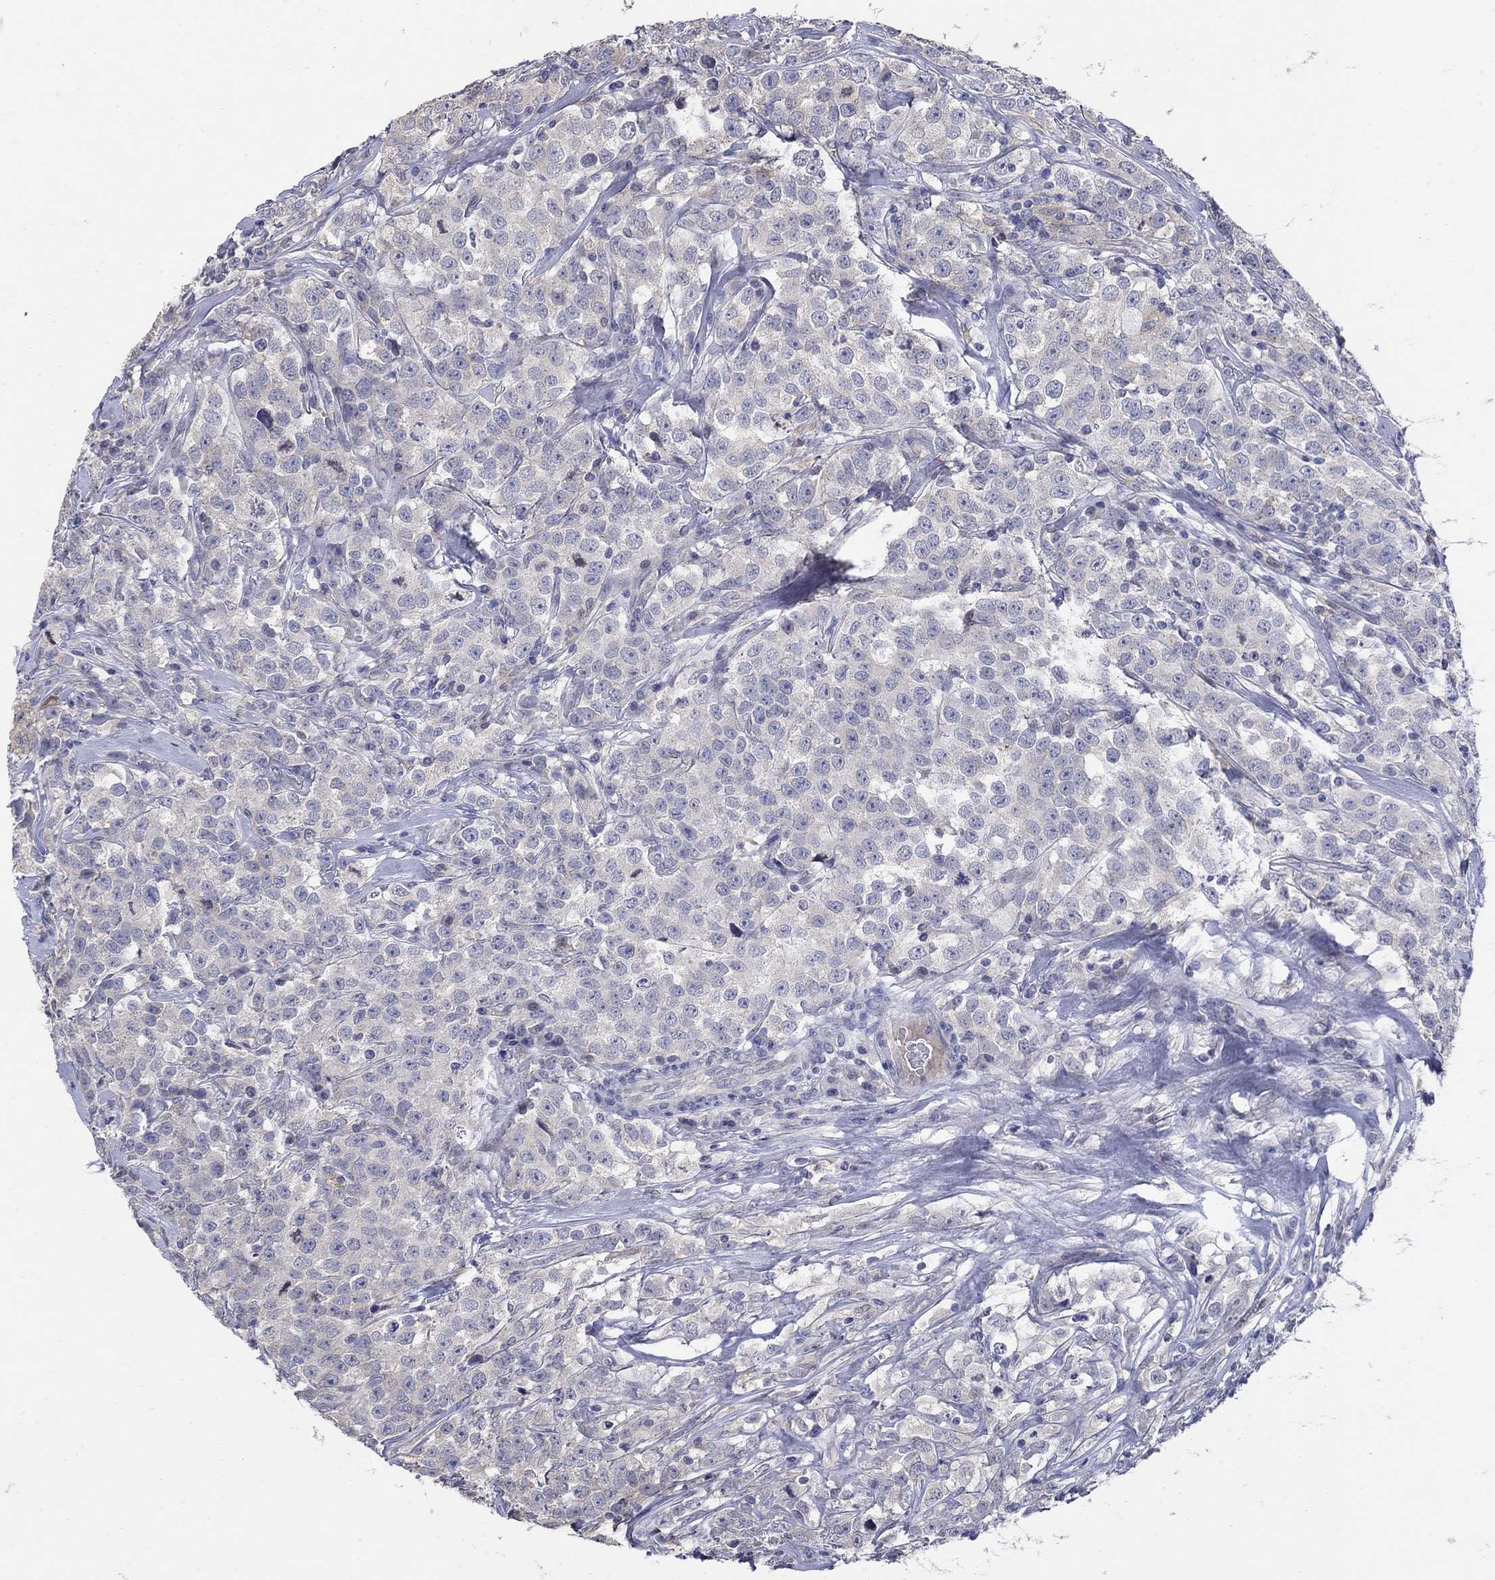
{"staining": {"intensity": "negative", "quantity": "none", "location": "none"}, "tissue": "testis cancer", "cell_type": "Tumor cells", "image_type": "cancer", "snomed": [{"axis": "morphology", "description": "Seminoma, NOS"}, {"axis": "topography", "description": "Testis"}], "caption": "This is an IHC image of testis seminoma. There is no expression in tumor cells.", "gene": "CETN1", "patient": {"sex": "male", "age": 59}}